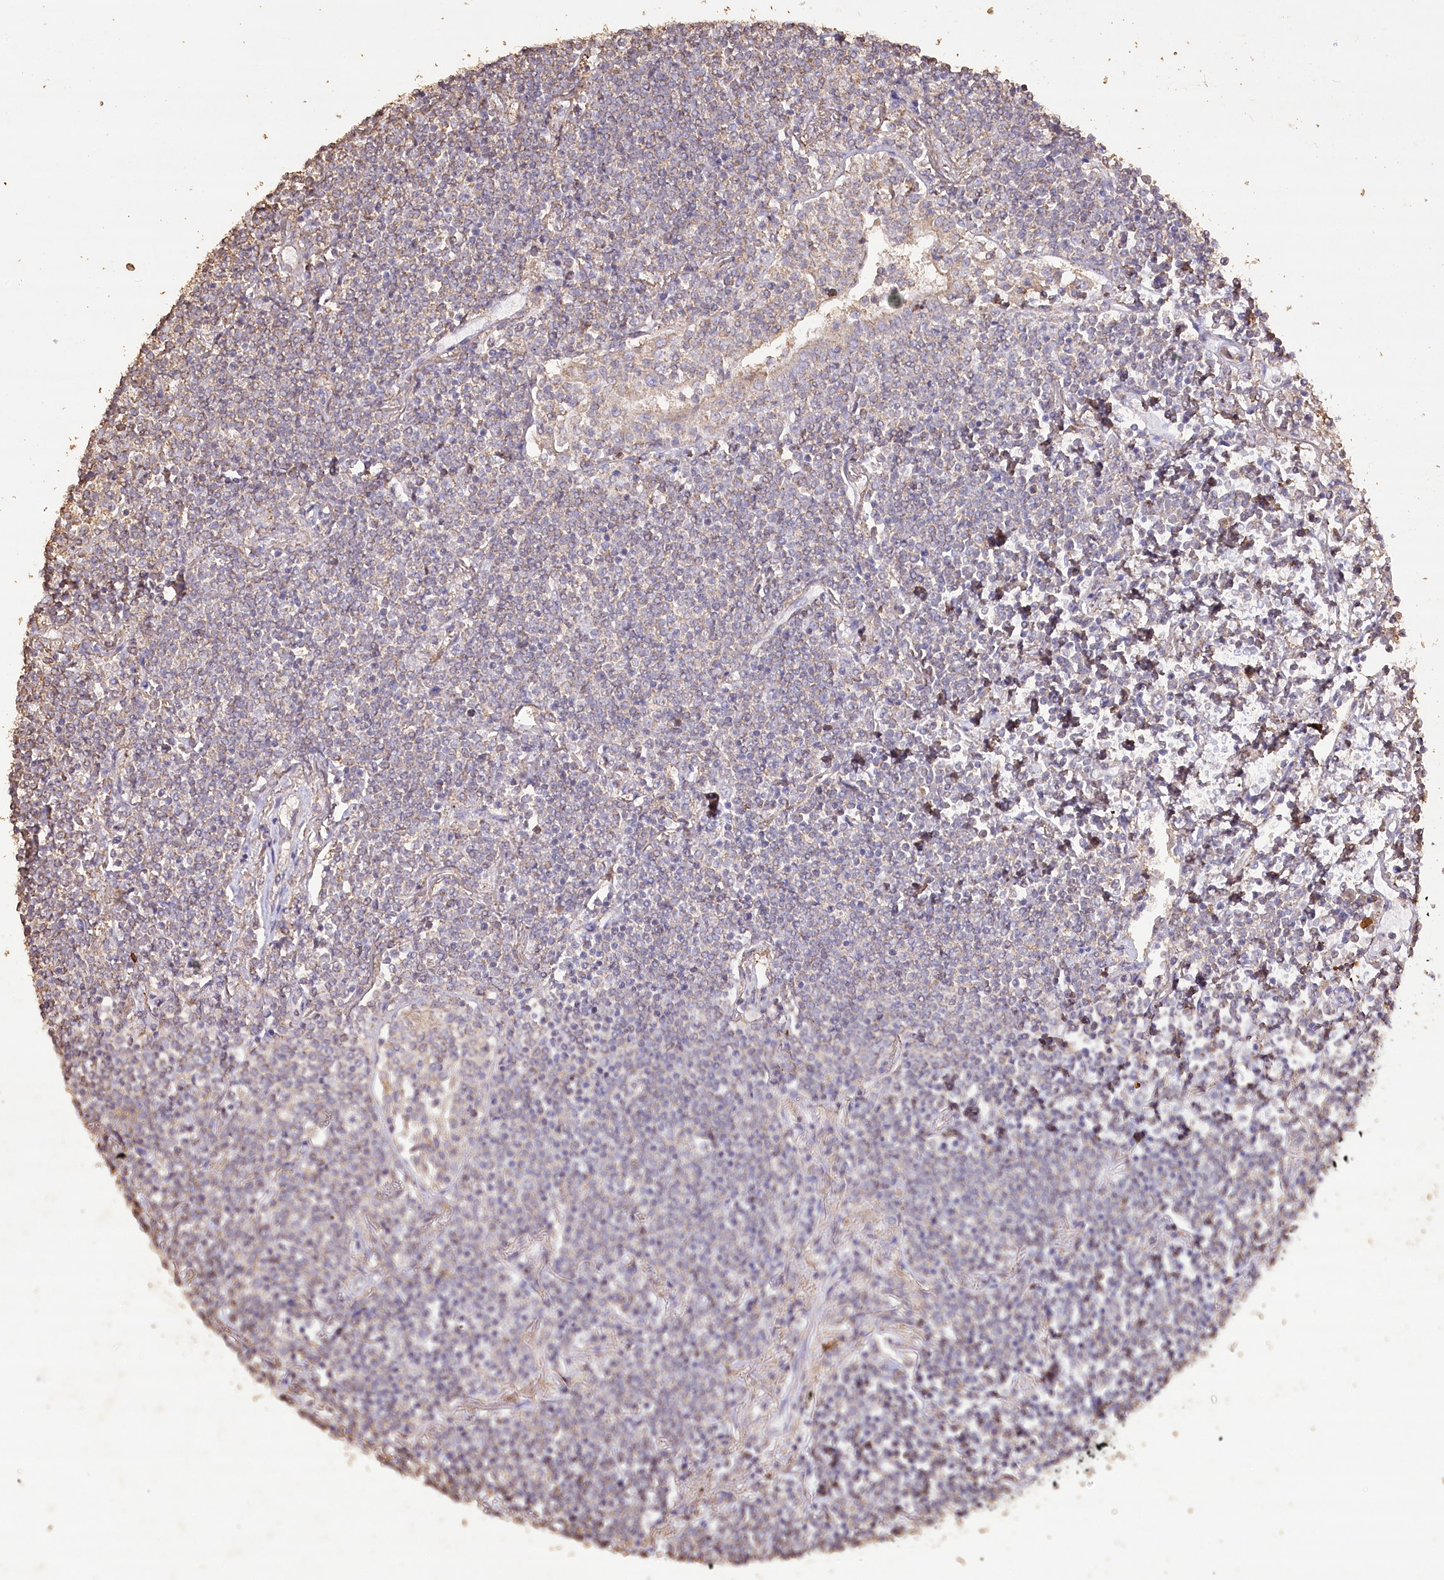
{"staining": {"intensity": "negative", "quantity": "none", "location": "none"}, "tissue": "lymphoma", "cell_type": "Tumor cells", "image_type": "cancer", "snomed": [{"axis": "morphology", "description": "Malignant lymphoma, non-Hodgkin's type, Low grade"}, {"axis": "topography", "description": "Lung"}], "caption": "Human lymphoma stained for a protein using immunohistochemistry (IHC) demonstrates no staining in tumor cells.", "gene": "IREB2", "patient": {"sex": "female", "age": 71}}